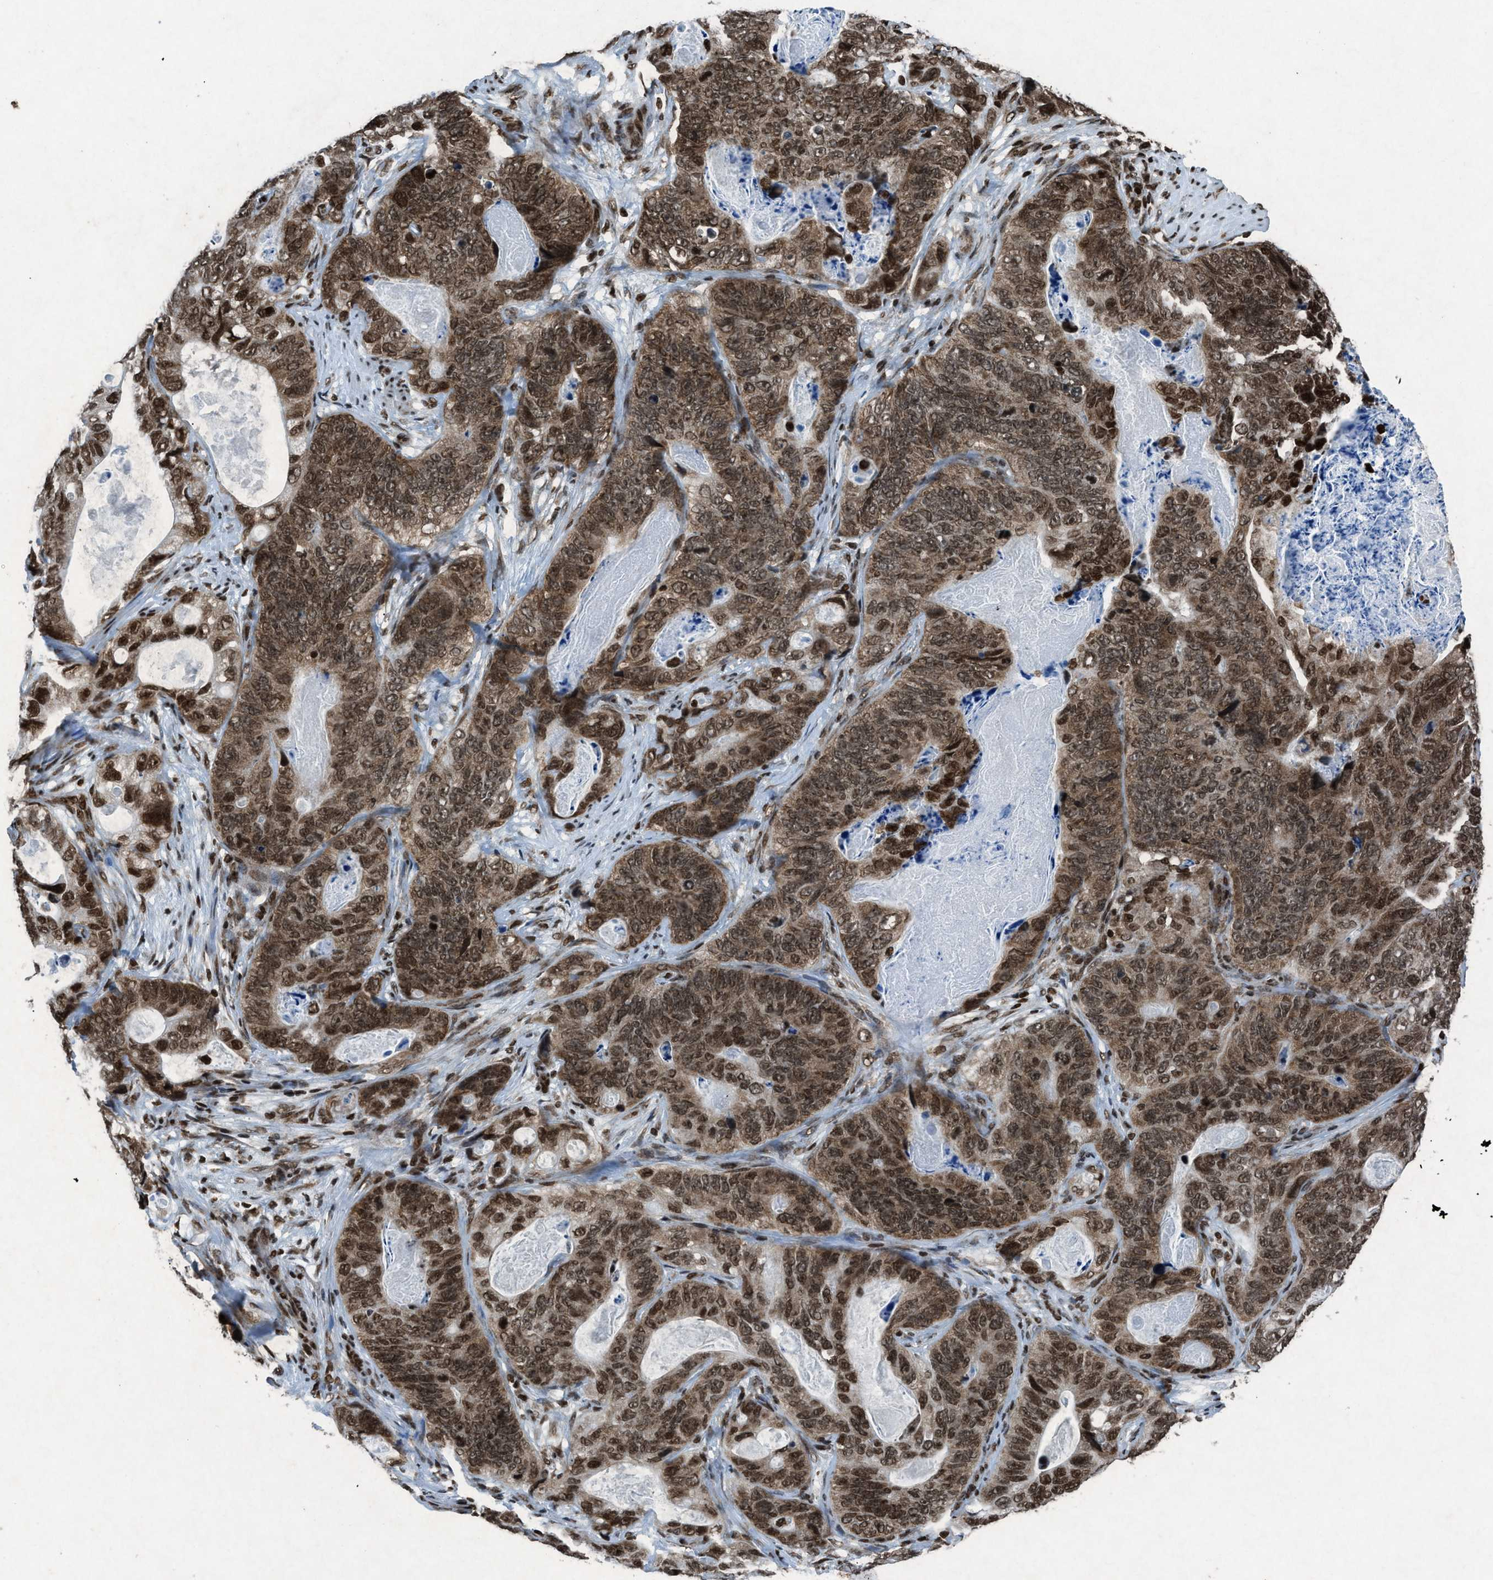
{"staining": {"intensity": "moderate", "quantity": ">75%", "location": "cytoplasmic/membranous,nuclear"}, "tissue": "stomach cancer", "cell_type": "Tumor cells", "image_type": "cancer", "snomed": [{"axis": "morphology", "description": "Adenocarcinoma, NOS"}, {"axis": "topography", "description": "Stomach"}], "caption": "Stomach cancer (adenocarcinoma) was stained to show a protein in brown. There is medium levels of moderate cytoplasmic/membranous and nuclear expression in approximately >75% of tumor cells. The staining was performed using DAB to visualize the protein expression in brown, while the nuclei were stained in blue with hematoxylin (Magnification: 20x).", "gene": "NXF1", "patient": {"sex": "female", "age": 89}}